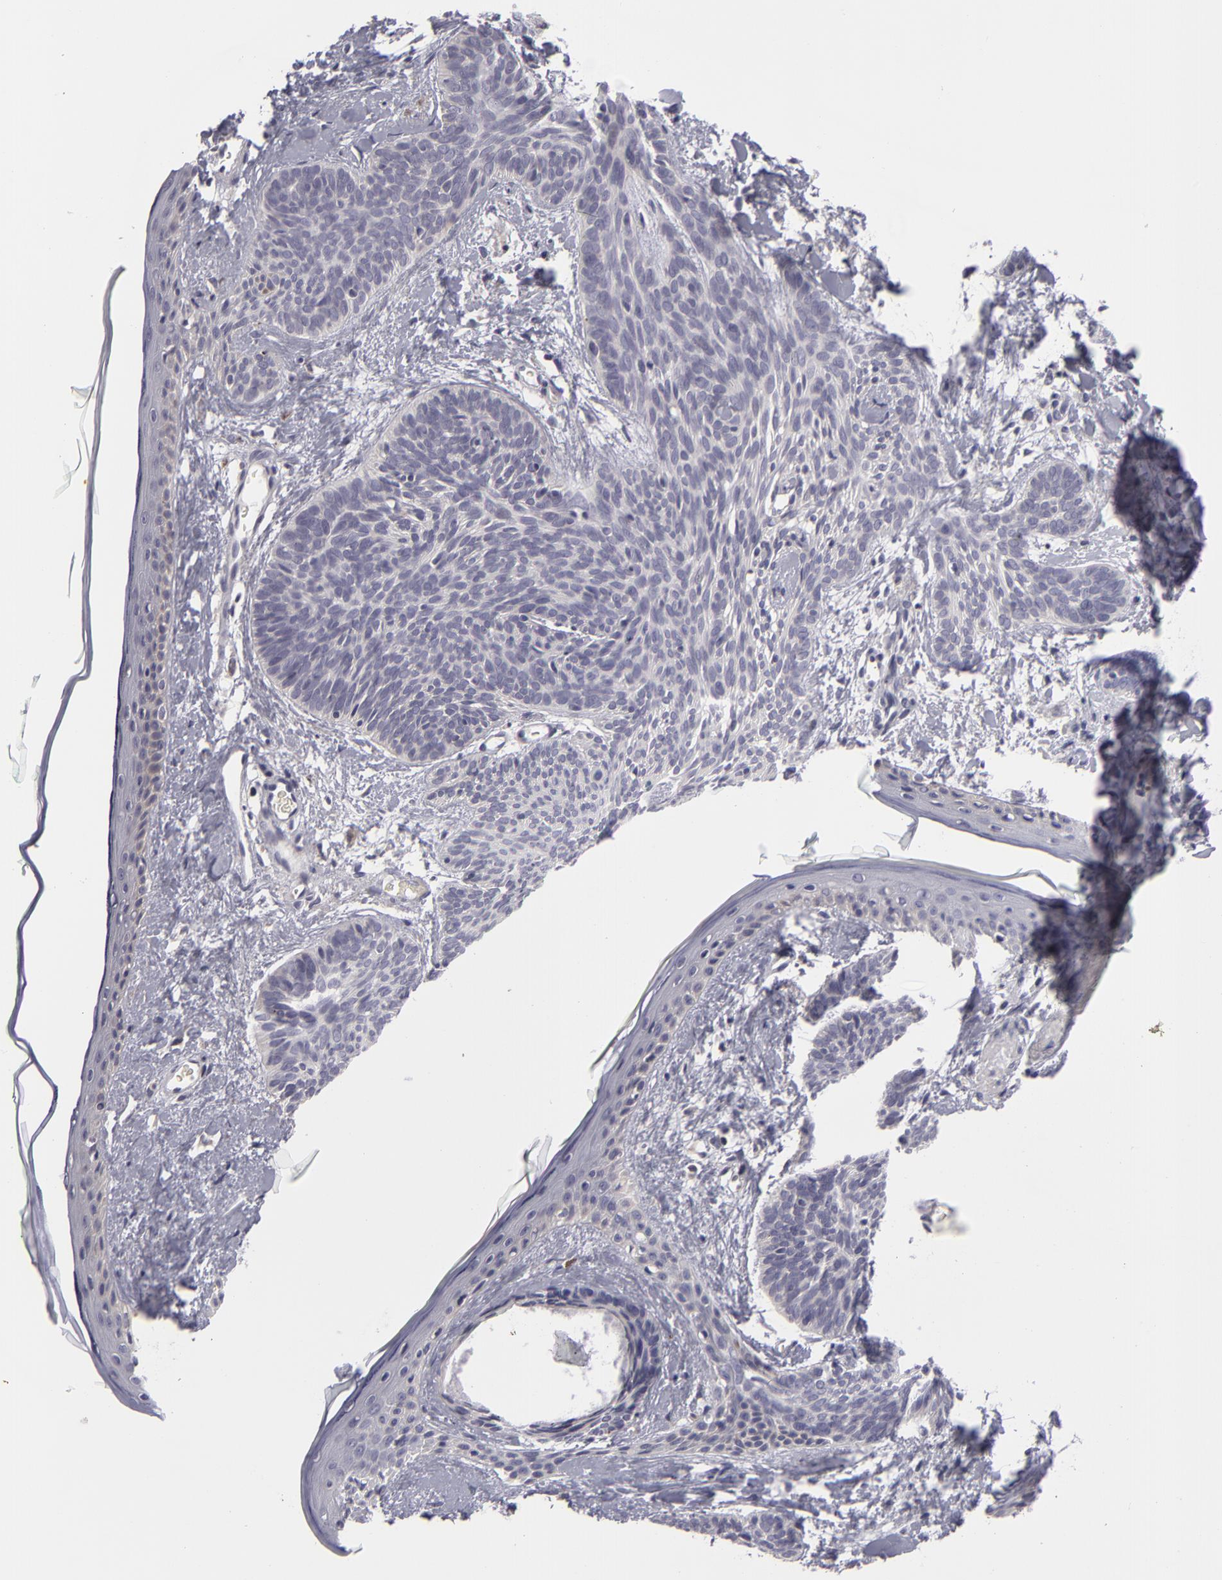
{"staining": {"intensity": "negative", "quantity": "none", "location": "none"}, "tissue": "skin cancer", "cell_type": "Tumor cells", "image_type": "cancer", "snomed": [{"axis": "morphology", "description": "Basal cell carcinoma"}, {"axis": "topography", "description": "Skin"}], "caption": "Immunohistochemistry (IHC) histopathology image of neoplastic tissue: human basal cell carcinoma (skin) stained with DAB (3,3'-diaminobenzidine) demonstrates no significant protein expression in tumor cells. Brightfield microscopy of immunohistochemistry (IHC) stained with DAB (3,3'-diaminobenzidine) (brown) and hematoxylin (blue), captured at high magnification.", "gene": "ATP2B3", "patient": {"sex": "female", "age": 81}}